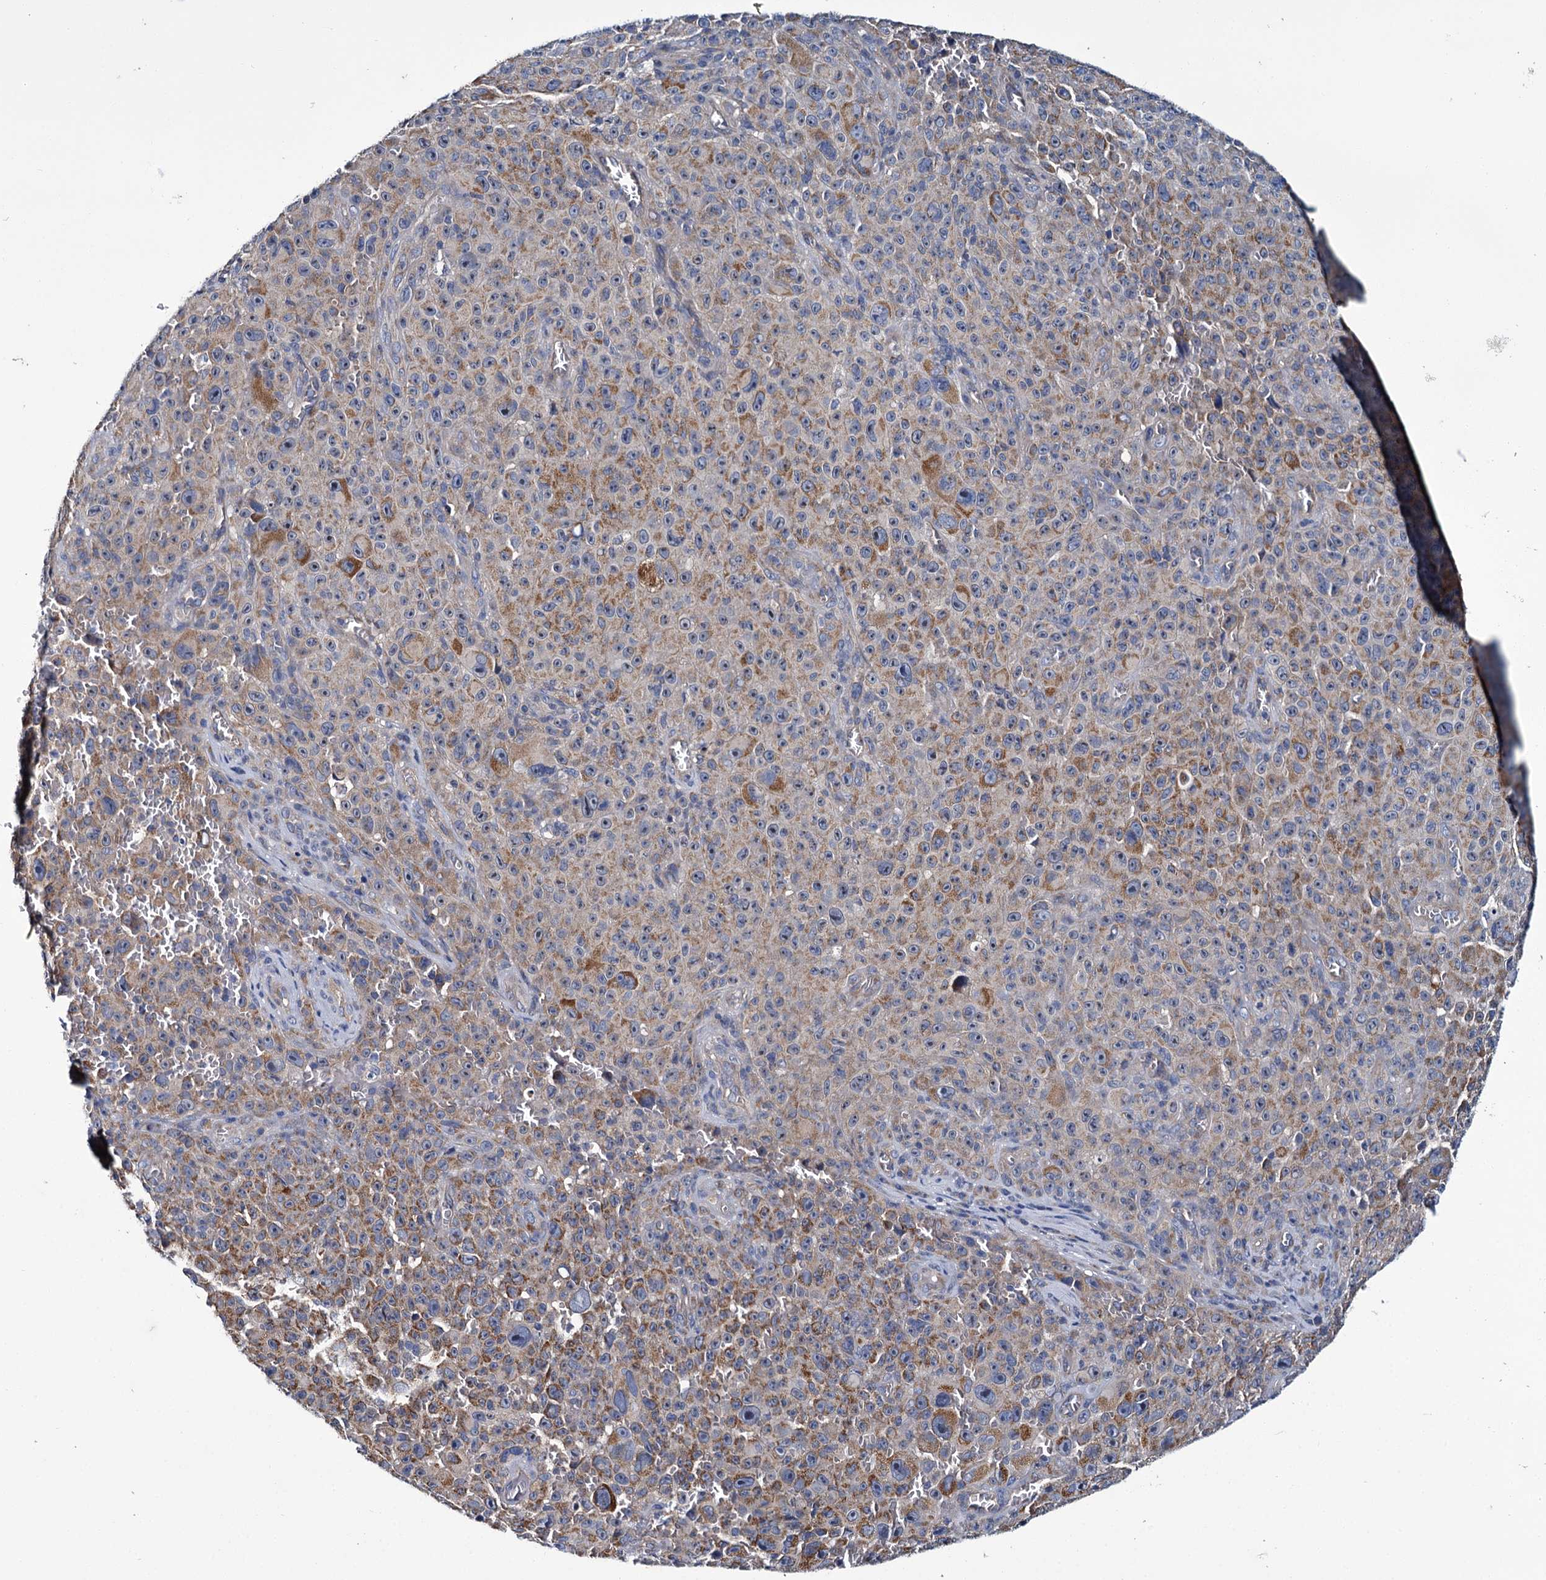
{"staining": {"intensity": "moderate", "quantity": "25%-75%", "location": "cytoplasmic/membranous"}, "tissue": "melanoma", "cell_type": "Tumor cells", "image_type": "cancer", "snomed": [{"axis": "morphology", "description": "Malignant melanoma, NOS"}, {"axis": "topography", "description": "Skin"}], "caption": "Malignant melanoma stained with a protein marker reveals moderate staining in tumor cells.", "gene": "CEP295", "patient": {"sex": "female", "age": 82}}